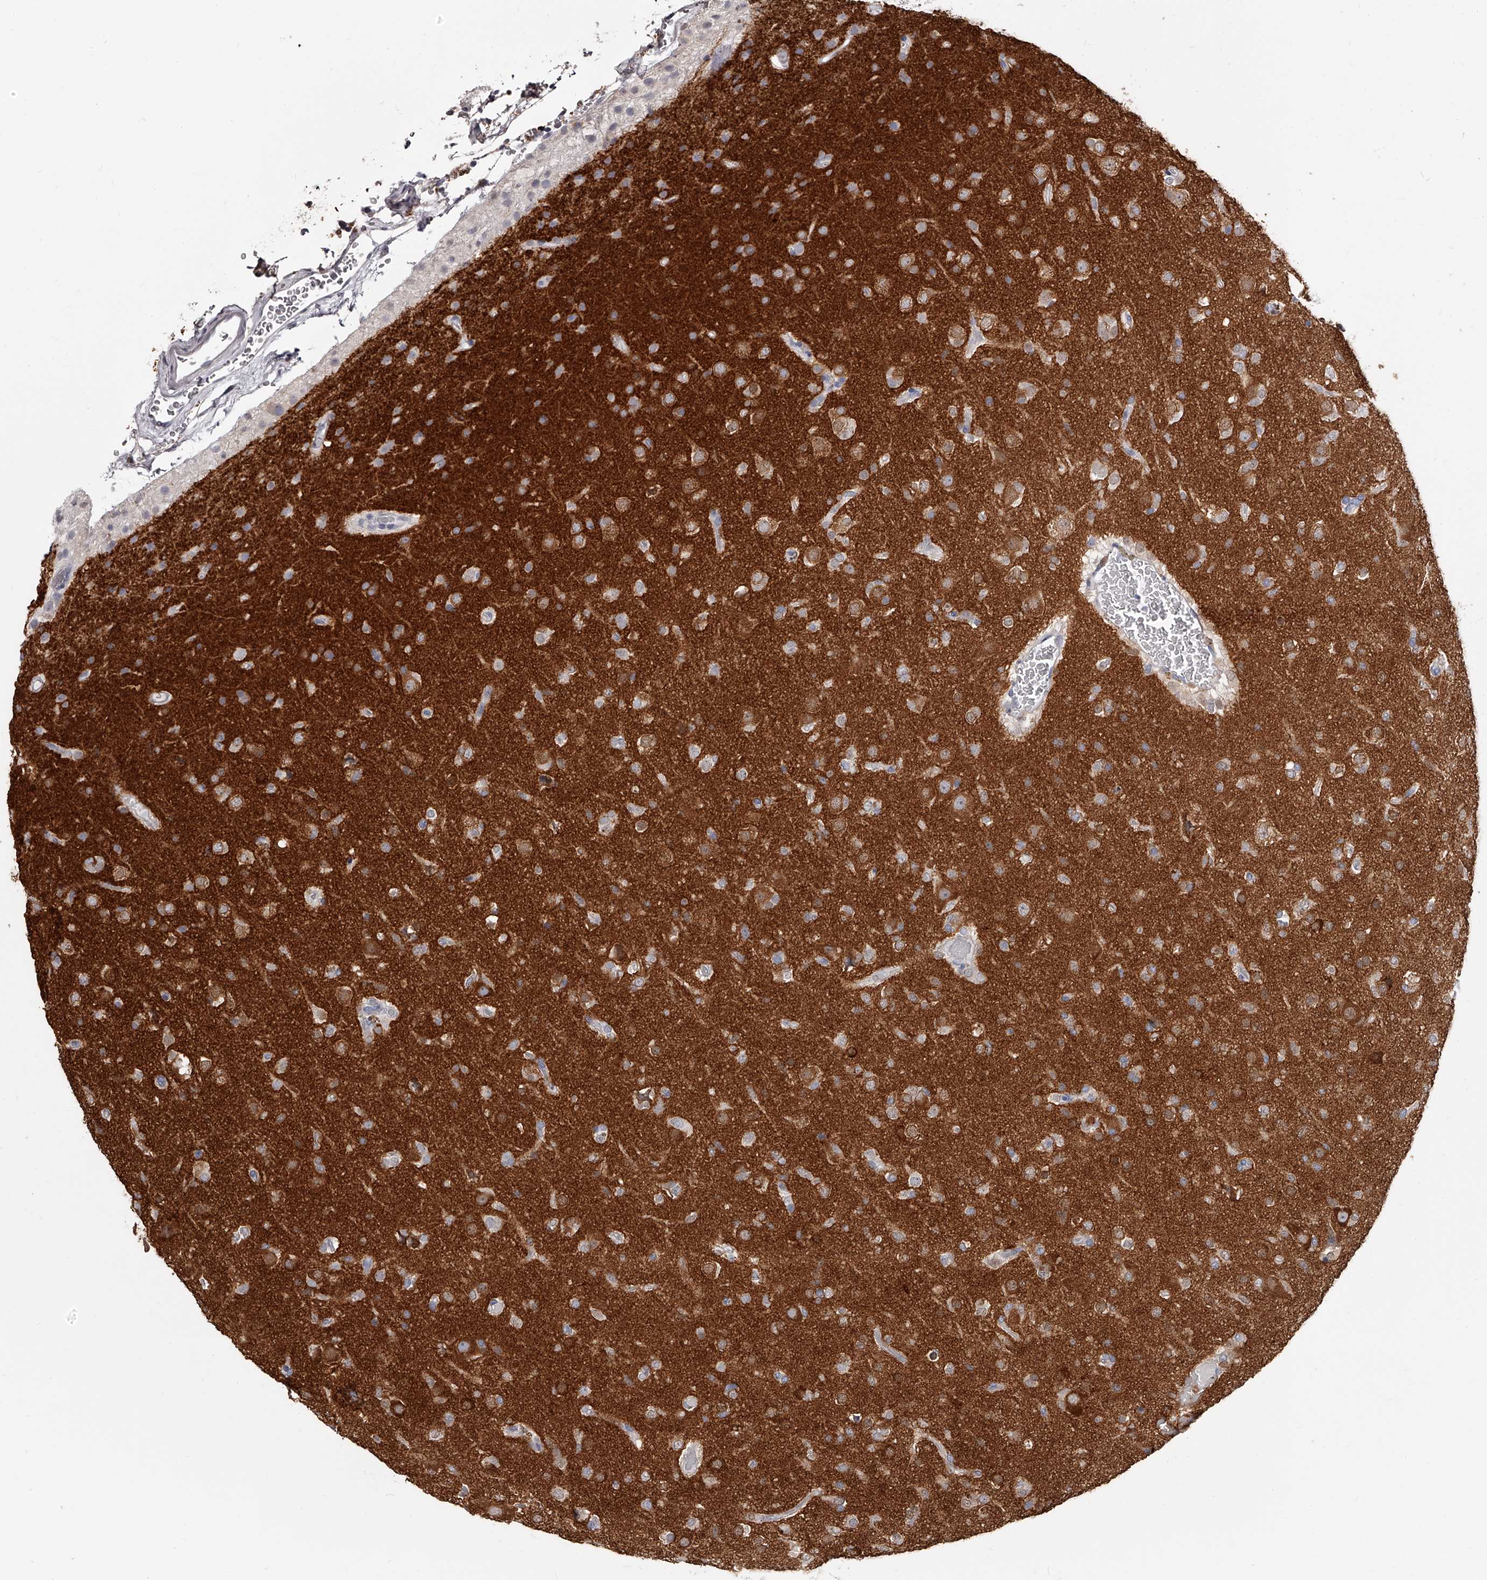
{"staining": {"intensity": "weak", "quantity": ">75%", "location": "cytoplasmic/membranous"}, "tissue": "glioma", "cell_type": "Tumor cells", "image_type": "cancer", "snomed": [{"axis": "morphology", "description": "Glioma, malignant, Low grade"}, {"axis": "topography", "description": "Brain"}], "caption": "Immunohistochemical staining of low-grade glioma (malignant) reveals low levels of weak cytoplasmic/membranous expression in approximately >75% of tumor cells.", "gene": "PACSIN1", "patient": {"sex": "male", "age": 65}}